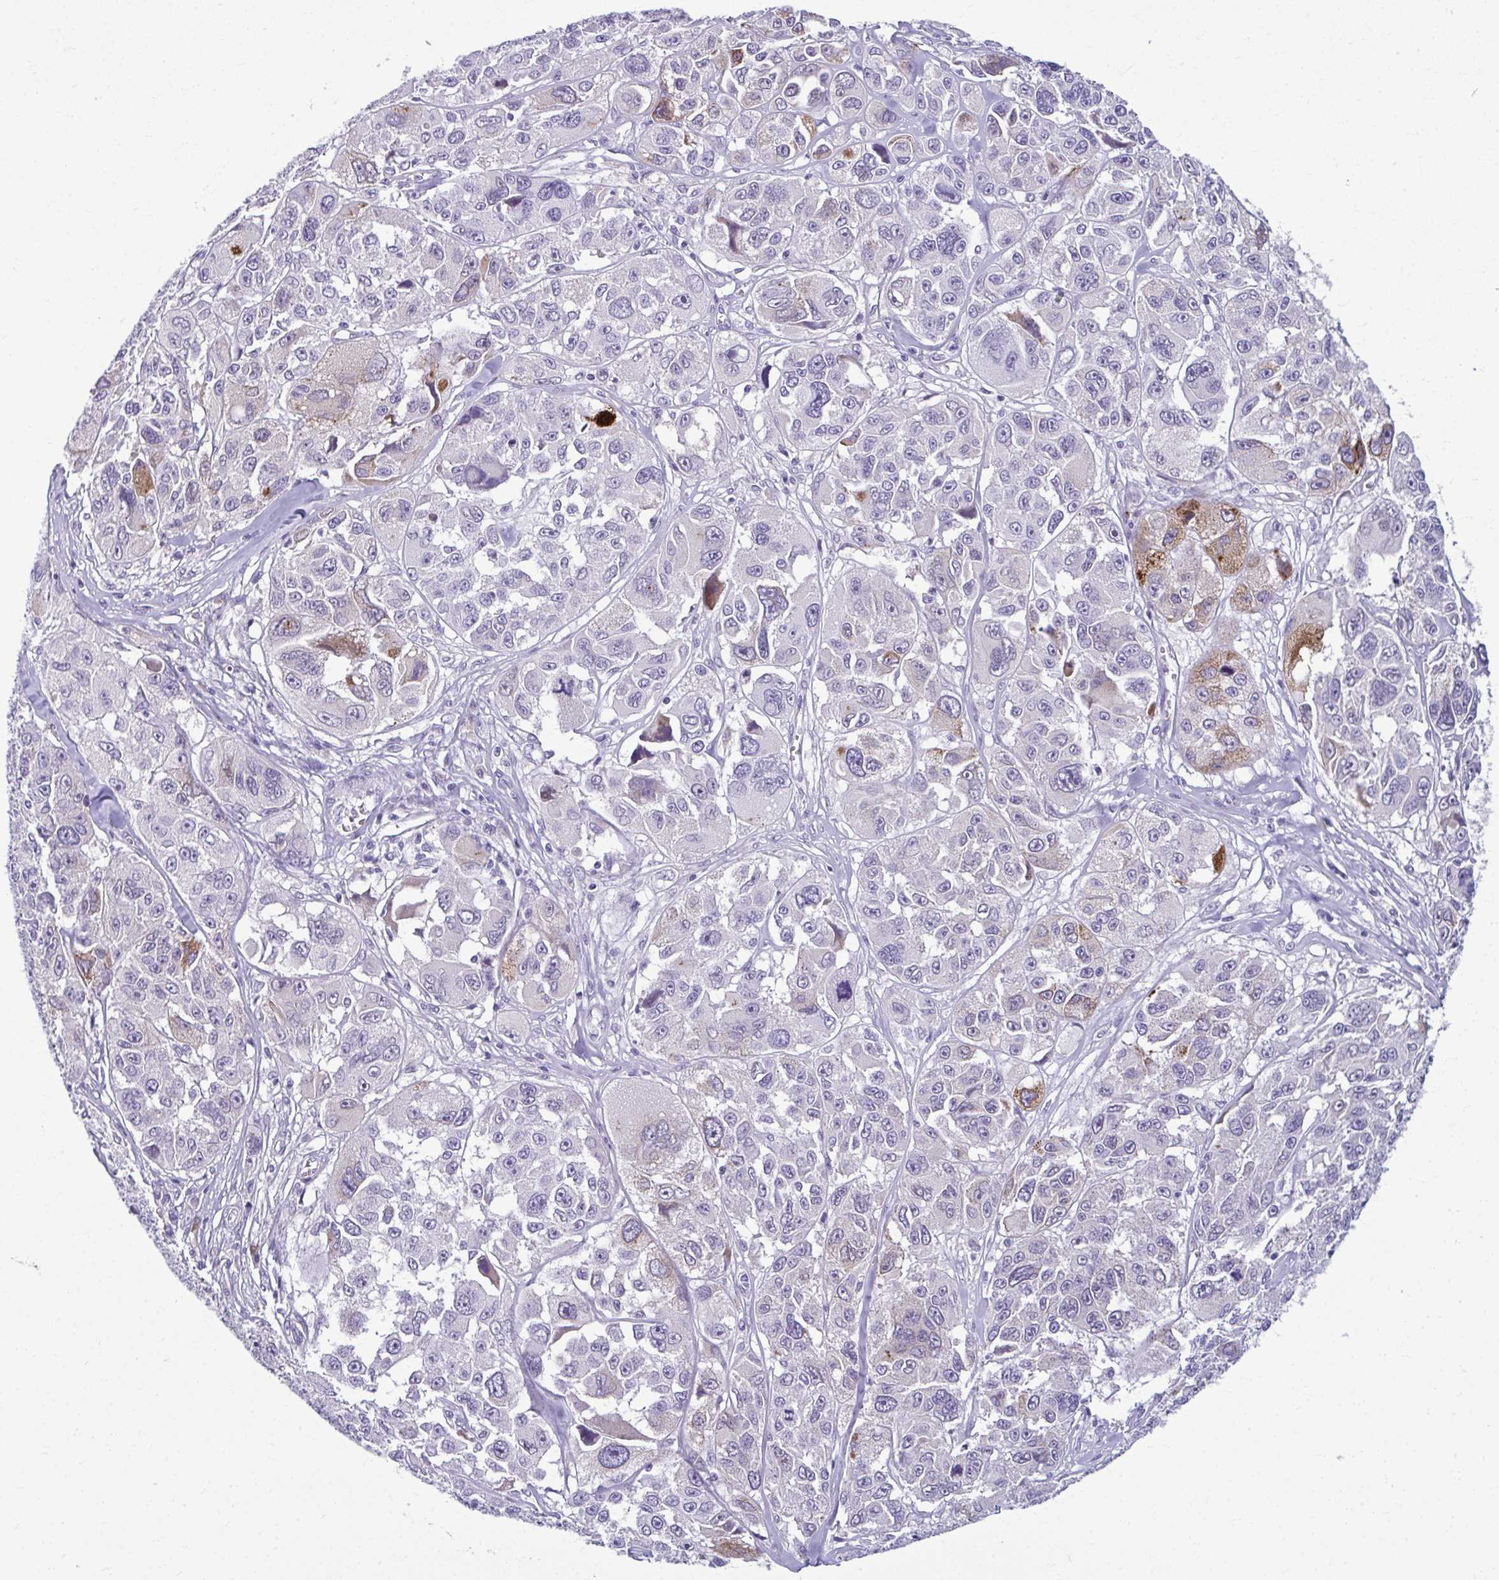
{"staining": {"intensity": "negative", "quantity": "none", "location": "none"}, "tissue": "melanoma", "cell_type": "Tumor cells", "image_type": "cancer", "snomed": [{"axis": "morphology", "description": "Malignant melanoma, NOS"}, {"axis": "topography", "description": "Skin"}], "caption": "There is no significant positivity in tumor cells of melanoma.", "gene": "SERPINI1", "patient": {"sex": "female", "age": 66}}